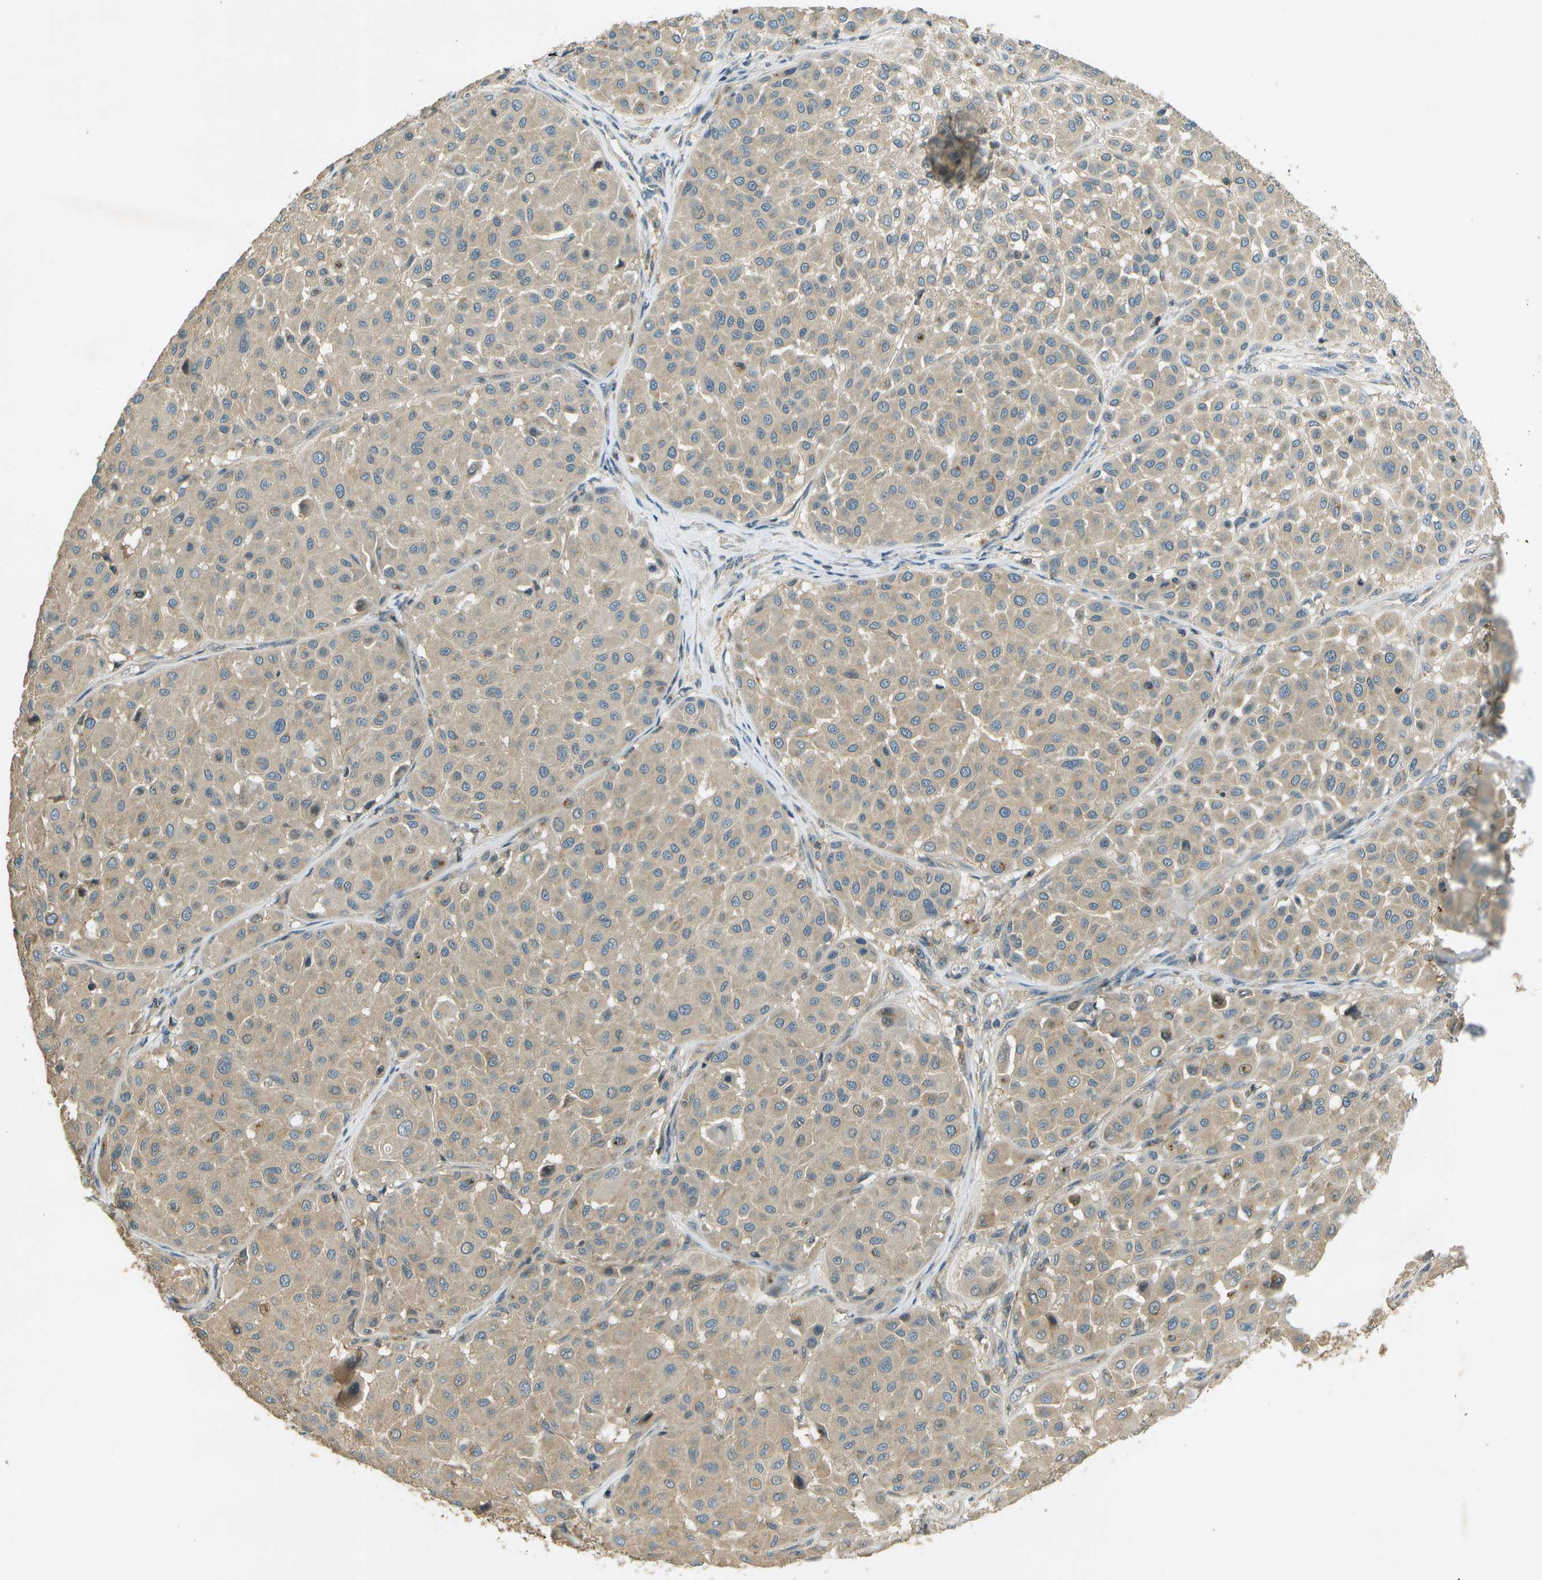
{"staining": {"intensity": "weak", "quantity": ">75%", "location": "cytoplasmic/membranous"}, "tissue": "melanoma", "cell_type": "Tumor cells", "image_type": "cancer", "snomed": [{"axis": "morphology", "description": "Malignant melanoma, Metastatic site"}, {"axis": "topography", "description": "Soft tissue"}], "caption": "This is a micrograph of immunohistochemistry staining of malignant melanoma (metastatic site), which shows weak staining in the cytoplasmic/membranous of tumor cells.", "gene": "NUDT4", "patient": {"sex": "male", "age": 41}}